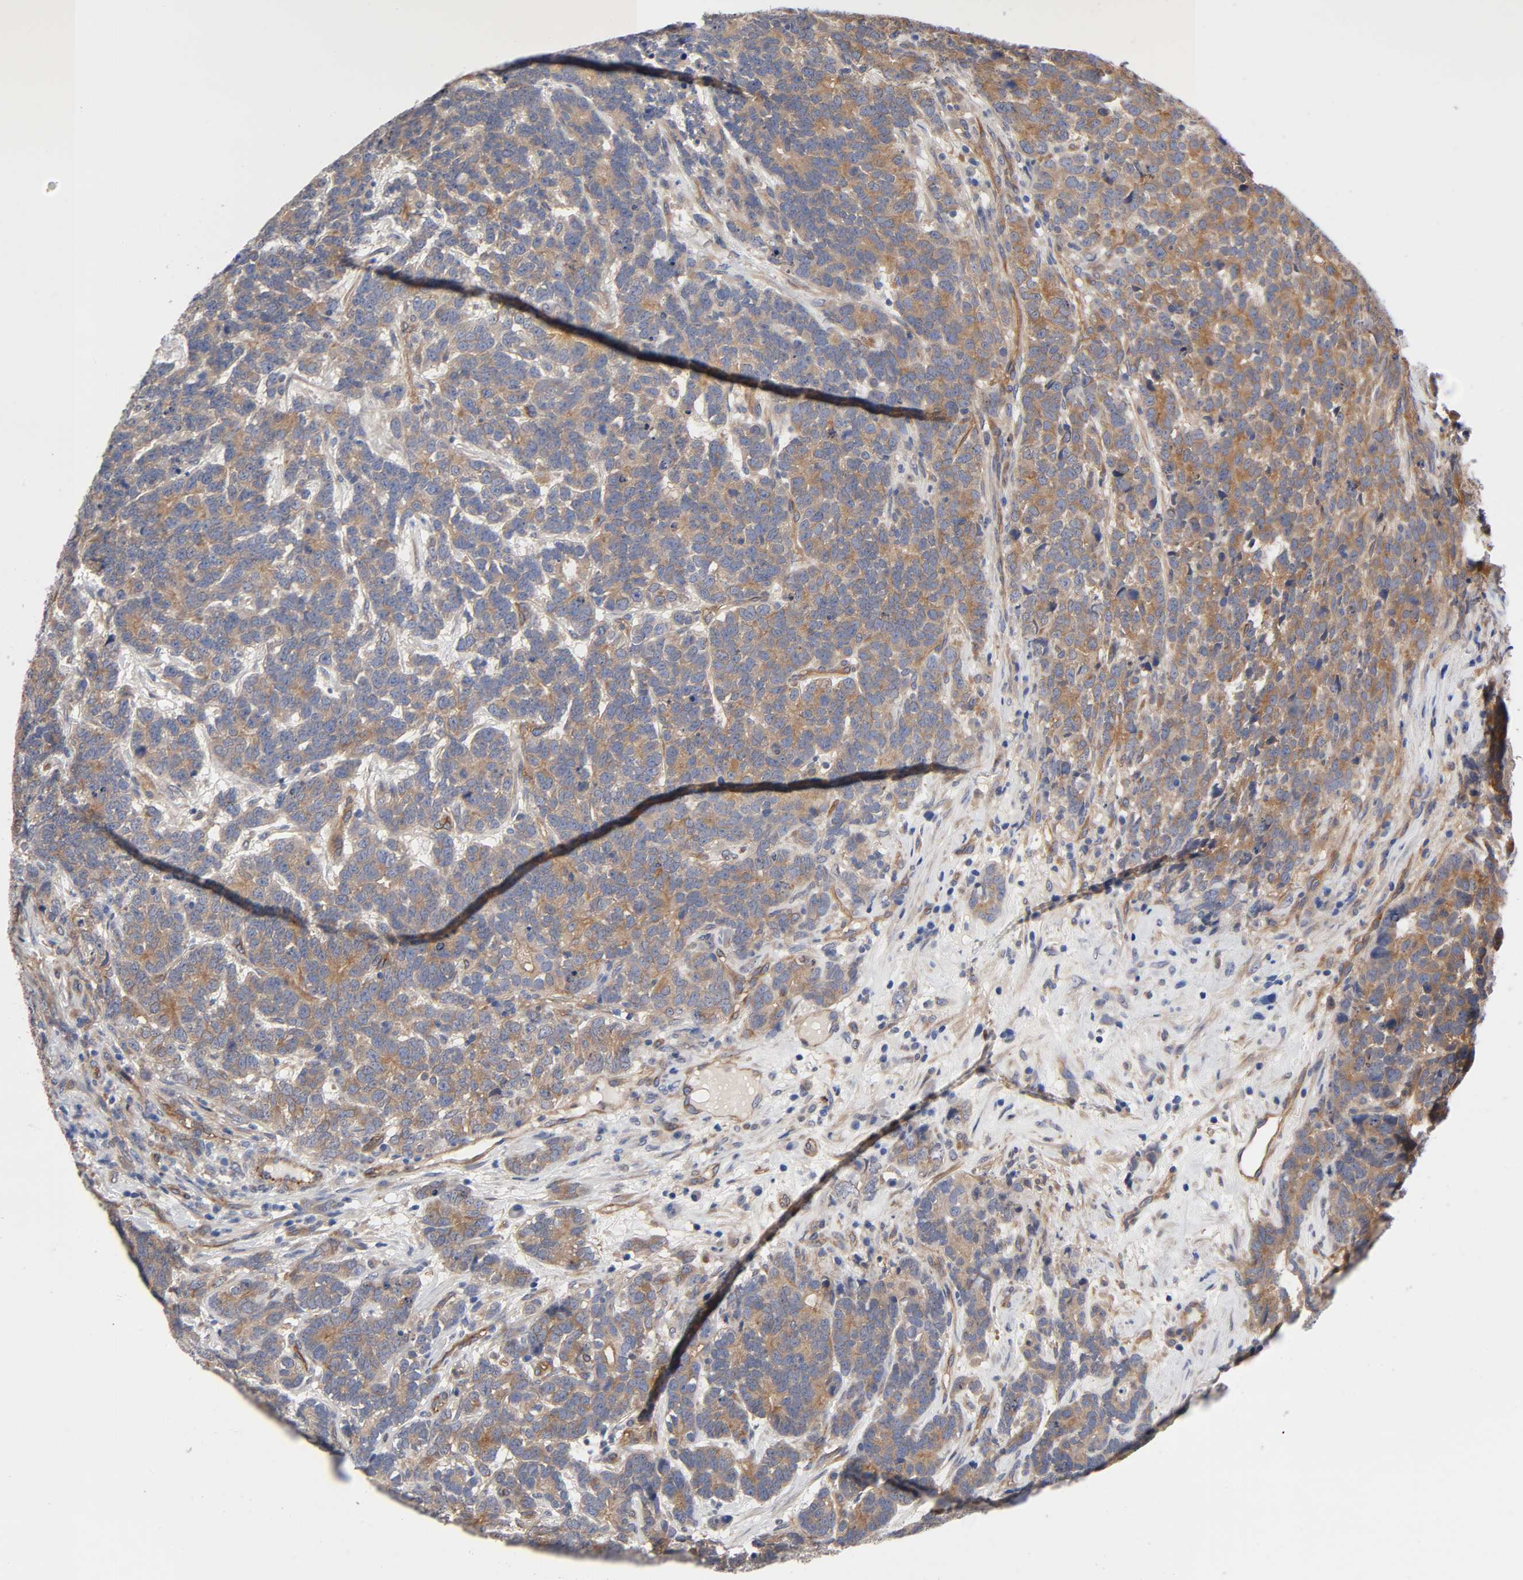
{"staining": {"intensity": "moderate", "quantity": ">75%", "location": "cytoplasmic/membranous"}, "tissue": "testis cancer", "cell_type": "Tumor cells", "image_type": "cancer", "snomed": [{"axis": "morphology", "description": "Carcinoma, Embryonal, NOS"}, {"axis": "topography", "description": "Testis"}], "caption": "This is an image of immunohistochemistry (IHC) staining of testis cancer, which shows moderate staining in the cytoplasmic/membranous of tumor cells.", "gene": "RAB13", "patient": {"sex": "male", "age": 26}}